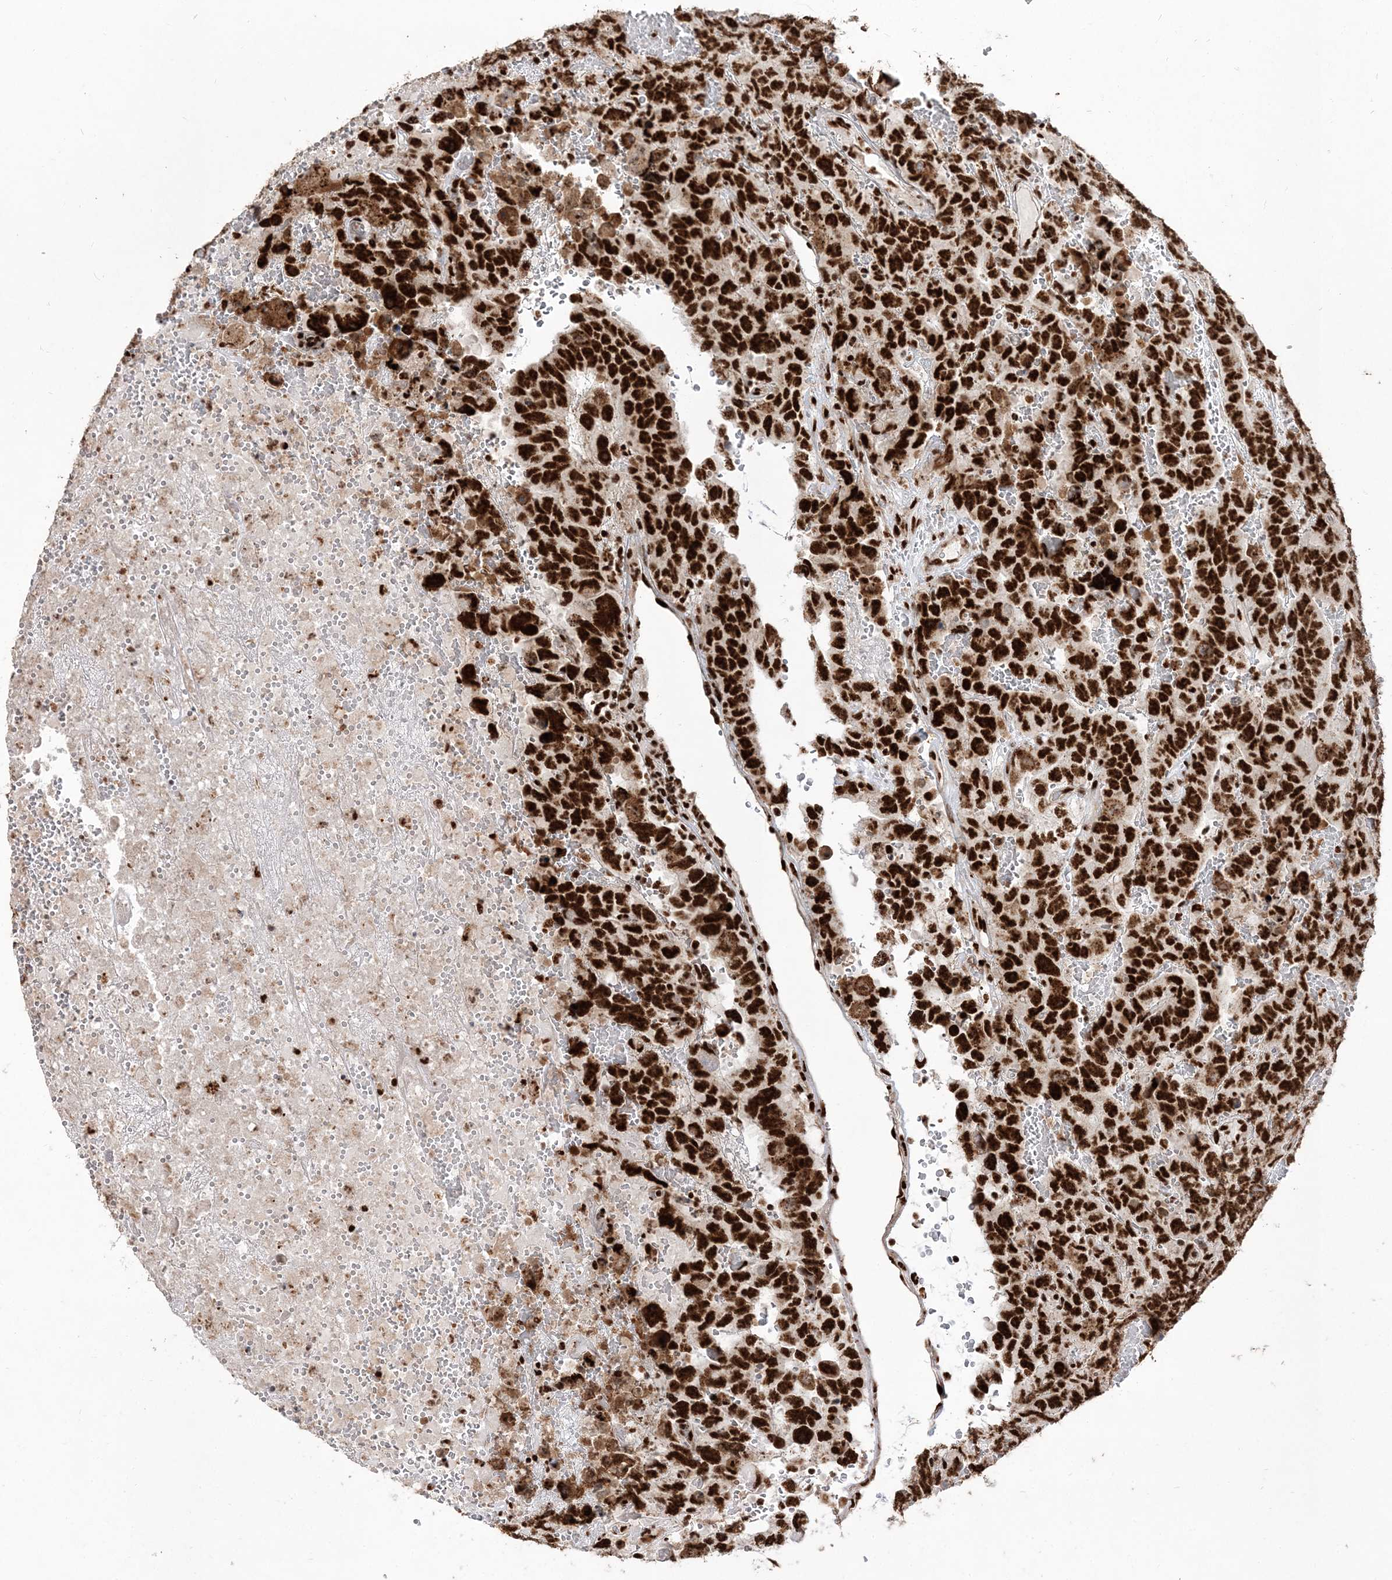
{"staining": {"intensity": "strong", "quantity": ">75%", "location": "nuclear"}, "tissue": "testis cancer", "cell_type": "Tumor cells", "image_type": "cancer", "snomed": [{"axis": "morphology", "description": "Carcinoma, Embryonal, NOS"}, {"axis": "topography", "description": "Testis"}], "caption": "DAB immunohistochemical staining of human embryonal carcinoma (testis) exhibits strong nuclear protein positivity in about >75% of tumor cells.", "gene": "RBM17", "patient": {"sex": "male", "age": 45}}